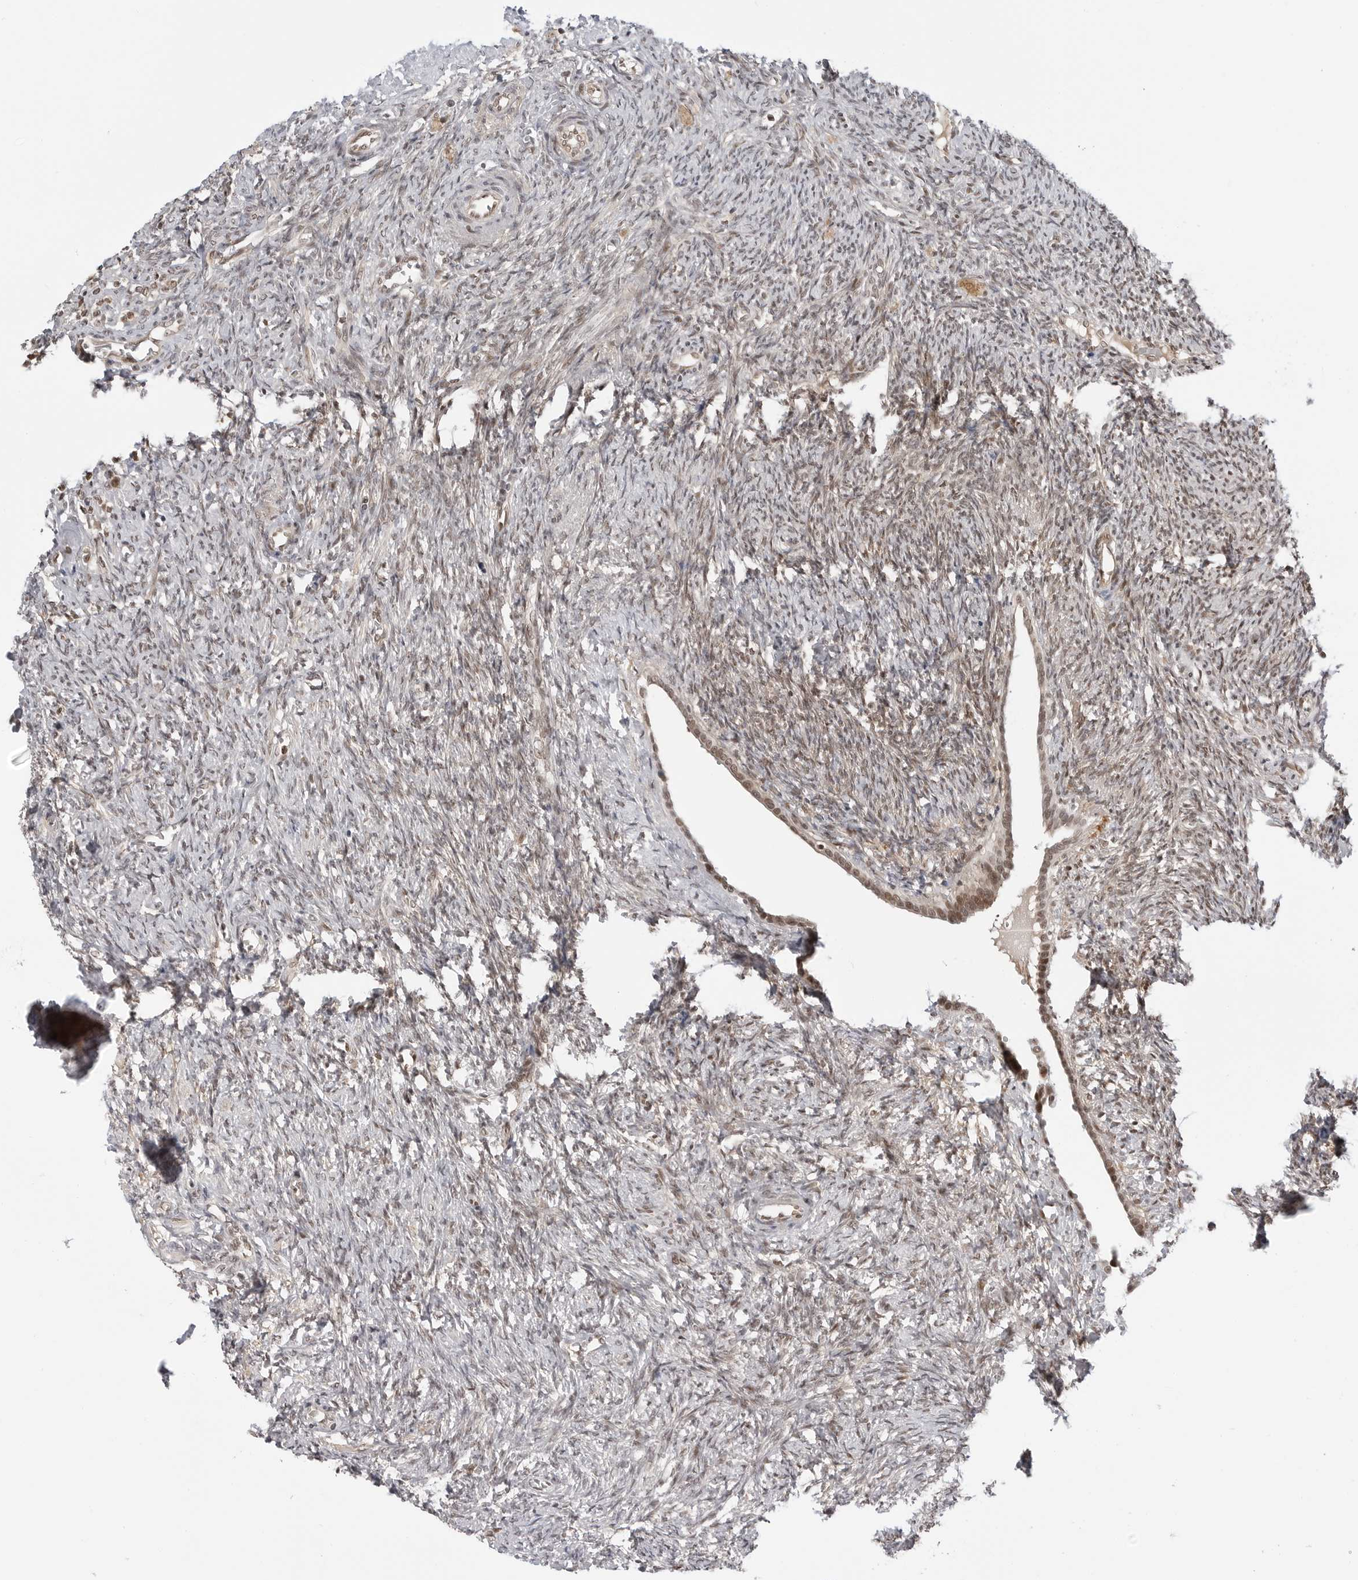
{"staining": {"intensity": "weak", "quantity": "25%-75%", "location": "nuclear"}, "tissue": "ovary", "cell_type": "Ovarian stroma cells", "image_type": "normal", "snomed": [{"axis": "morphology", "description": "Normal tissue, NOS"}, {"axis": "topography", "description": "Ovary"}], "caption": "Immunohistochemistry staining of normal ovary, which reveals low levels of weak nuclear staining in approximately 25%-75% of ovarian stroma cells indicating weak nuclear protein staining. The staining was performed using DAB (3,3'-diaminobenzidine) (brown) for protein detection and nuclei were counterstained in hematoxylin (blue).", "gene": "C8orf33", "patient": {"sex": "female", "age": 41}}